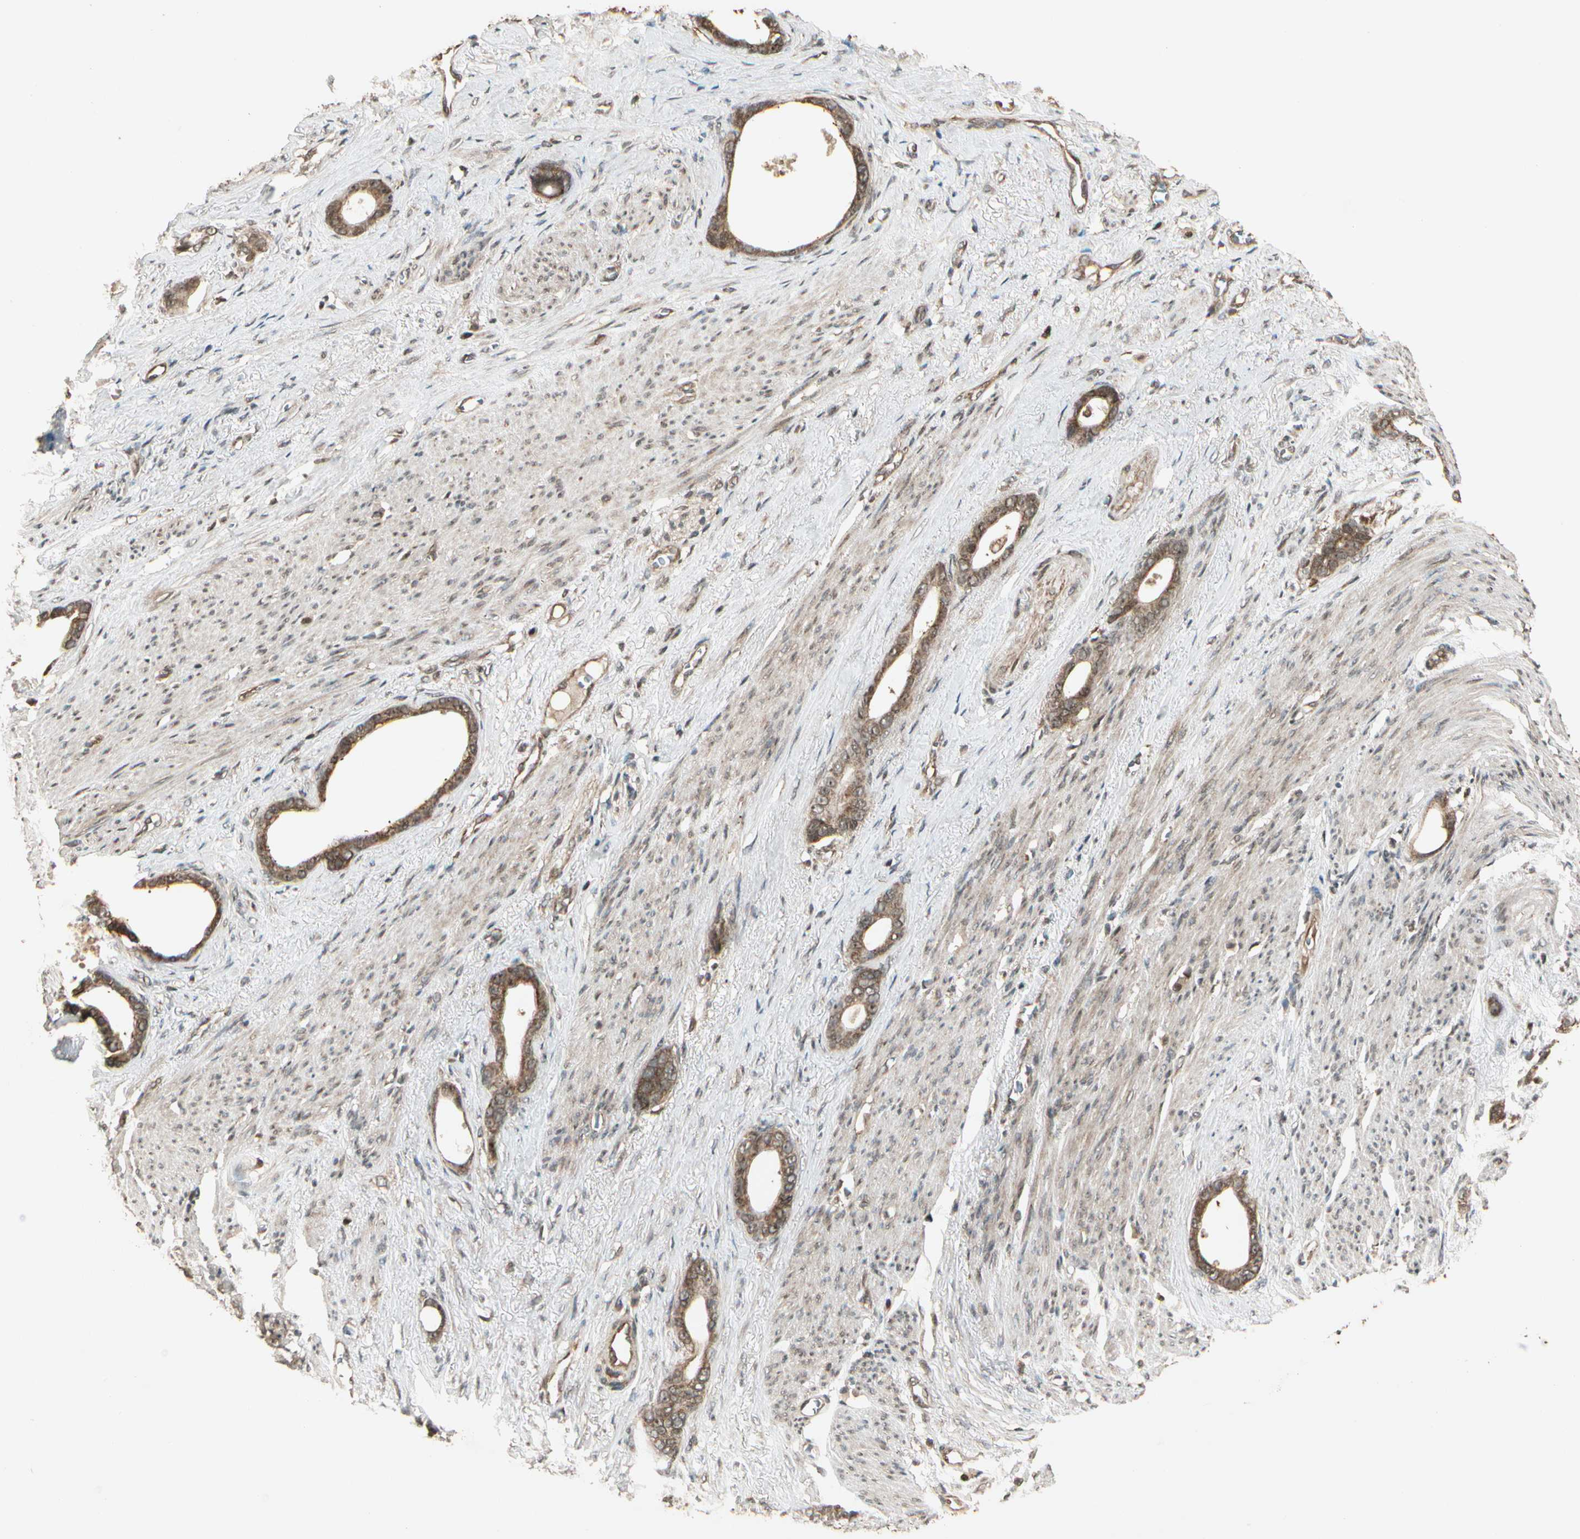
{"staining": {"intensity": "moderate", "quantity": ">75%", "location": "cytoplasmic/membranous"}, "tissue": "stomach cancer", "cell_type": "Tumor cells", "image_type": "cancer", "snomed": [{"axis": "morphology", "description": "Adenocarcinoma, NOS"}, {"axis": "topography", "description": "Stomach"}], "caption": "Protein staining exhibits moderate cytoplasmic/membranous expression in approximately >75% of tumor cells in stomach cancer (adenocarcinoma). Using DAB (brown) and hematoxylin (blue) stains, captured at high magnification using brightfield microscopy.", "gene": "GLUL", "patient": {"sex": "female", "age": 75}}